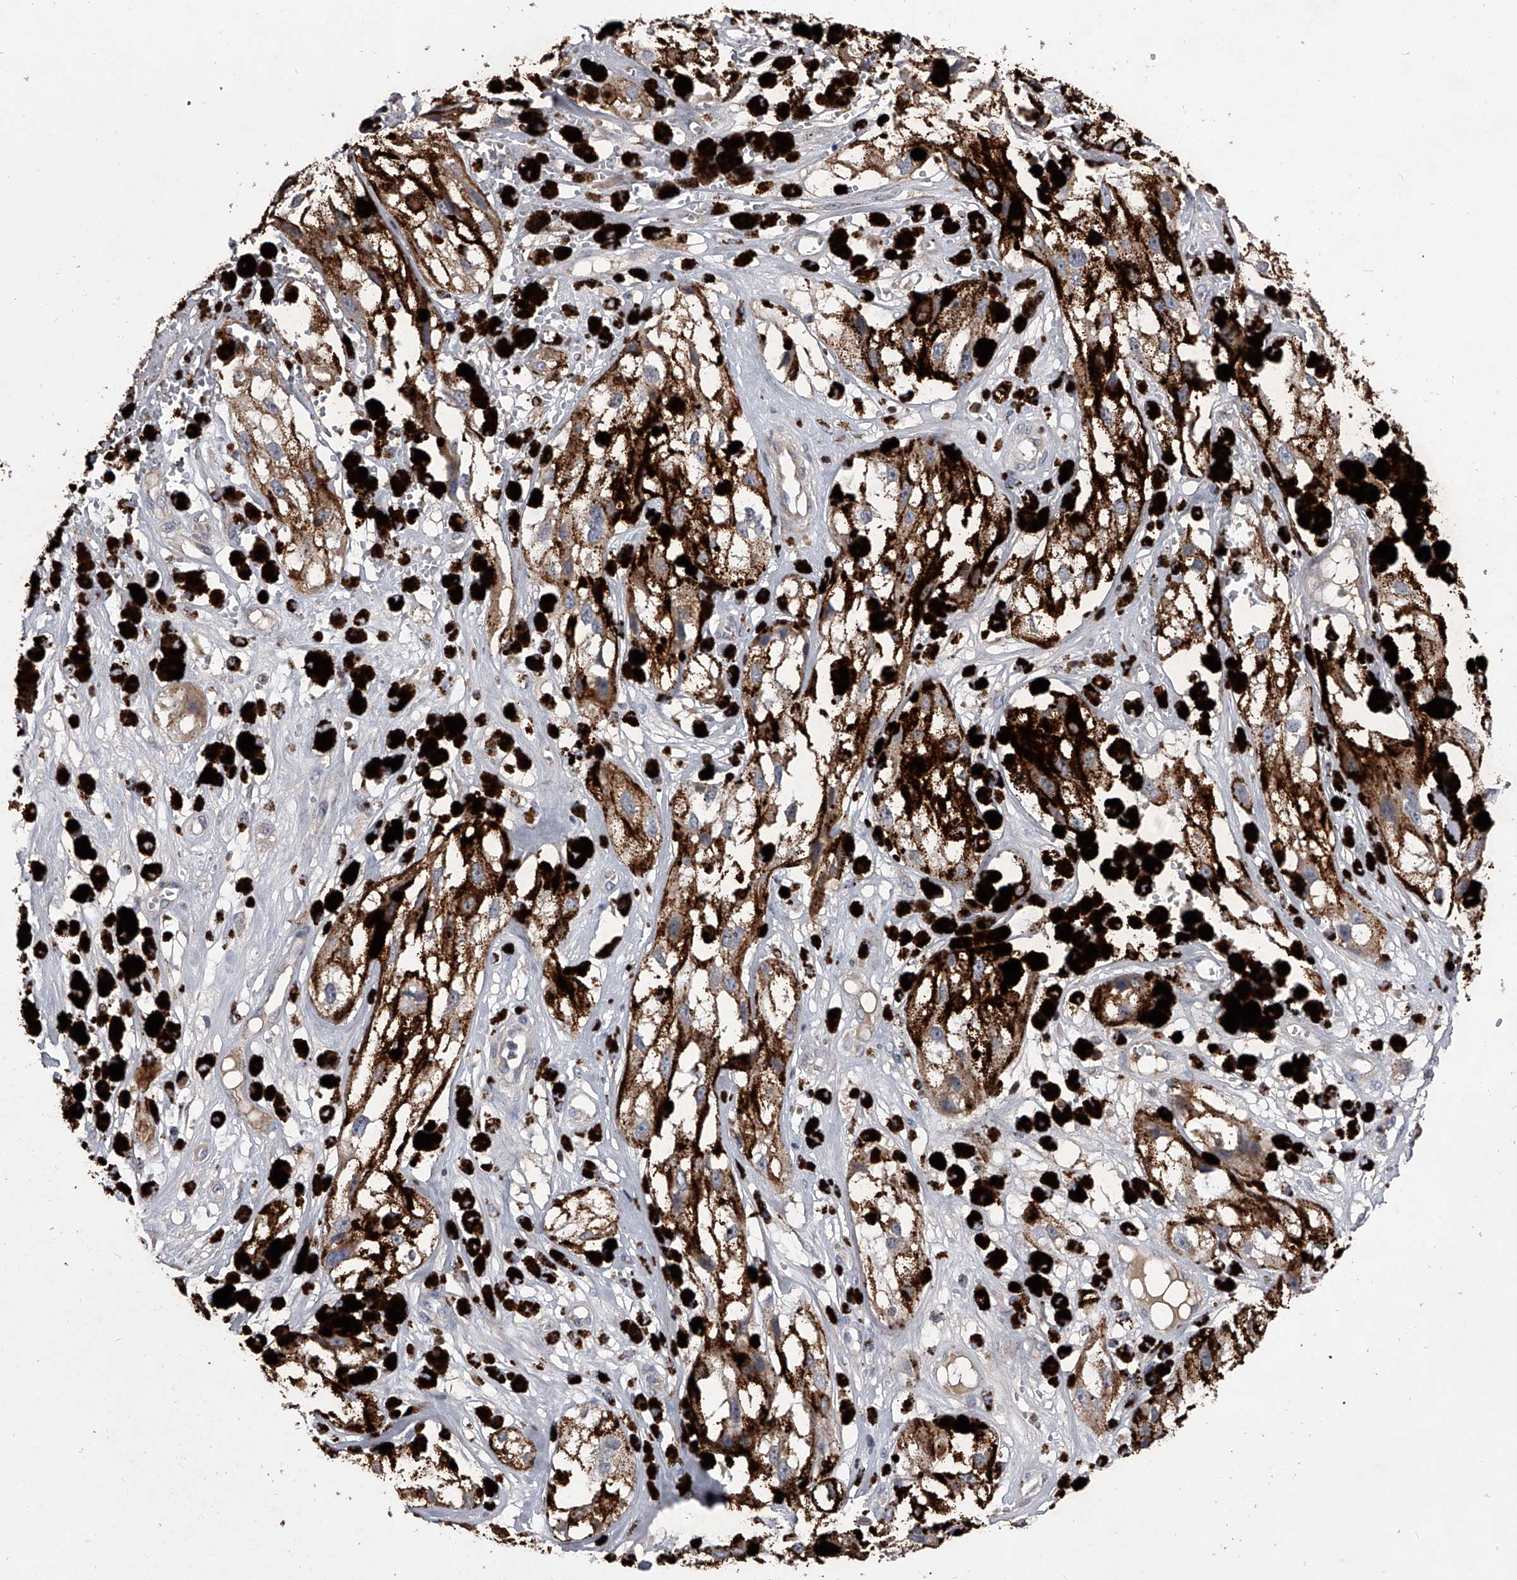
{"staining": {"intensity": "weak", "quantity": ">75%", "location": "cytoplasmic/membranous"}, "tissue": "melanoma", "cell_type": "Tumor cells", "image_type": "cancer", "snomed": [{"axis": "morphology", "description": "Malignant melanoma, NOS"}, {"axis": "topography", "description": "Skin"}], "caption": "This image displays malignant melanoma stained with immunohistochemistry to label a protein in brown. The cytoplasmic/membranous of tumor cells show weak positivity for the protein. Nuclei are counter-stained blue.", "gene": "NRP1", "patient": {"sex": "male", "age": 88}}